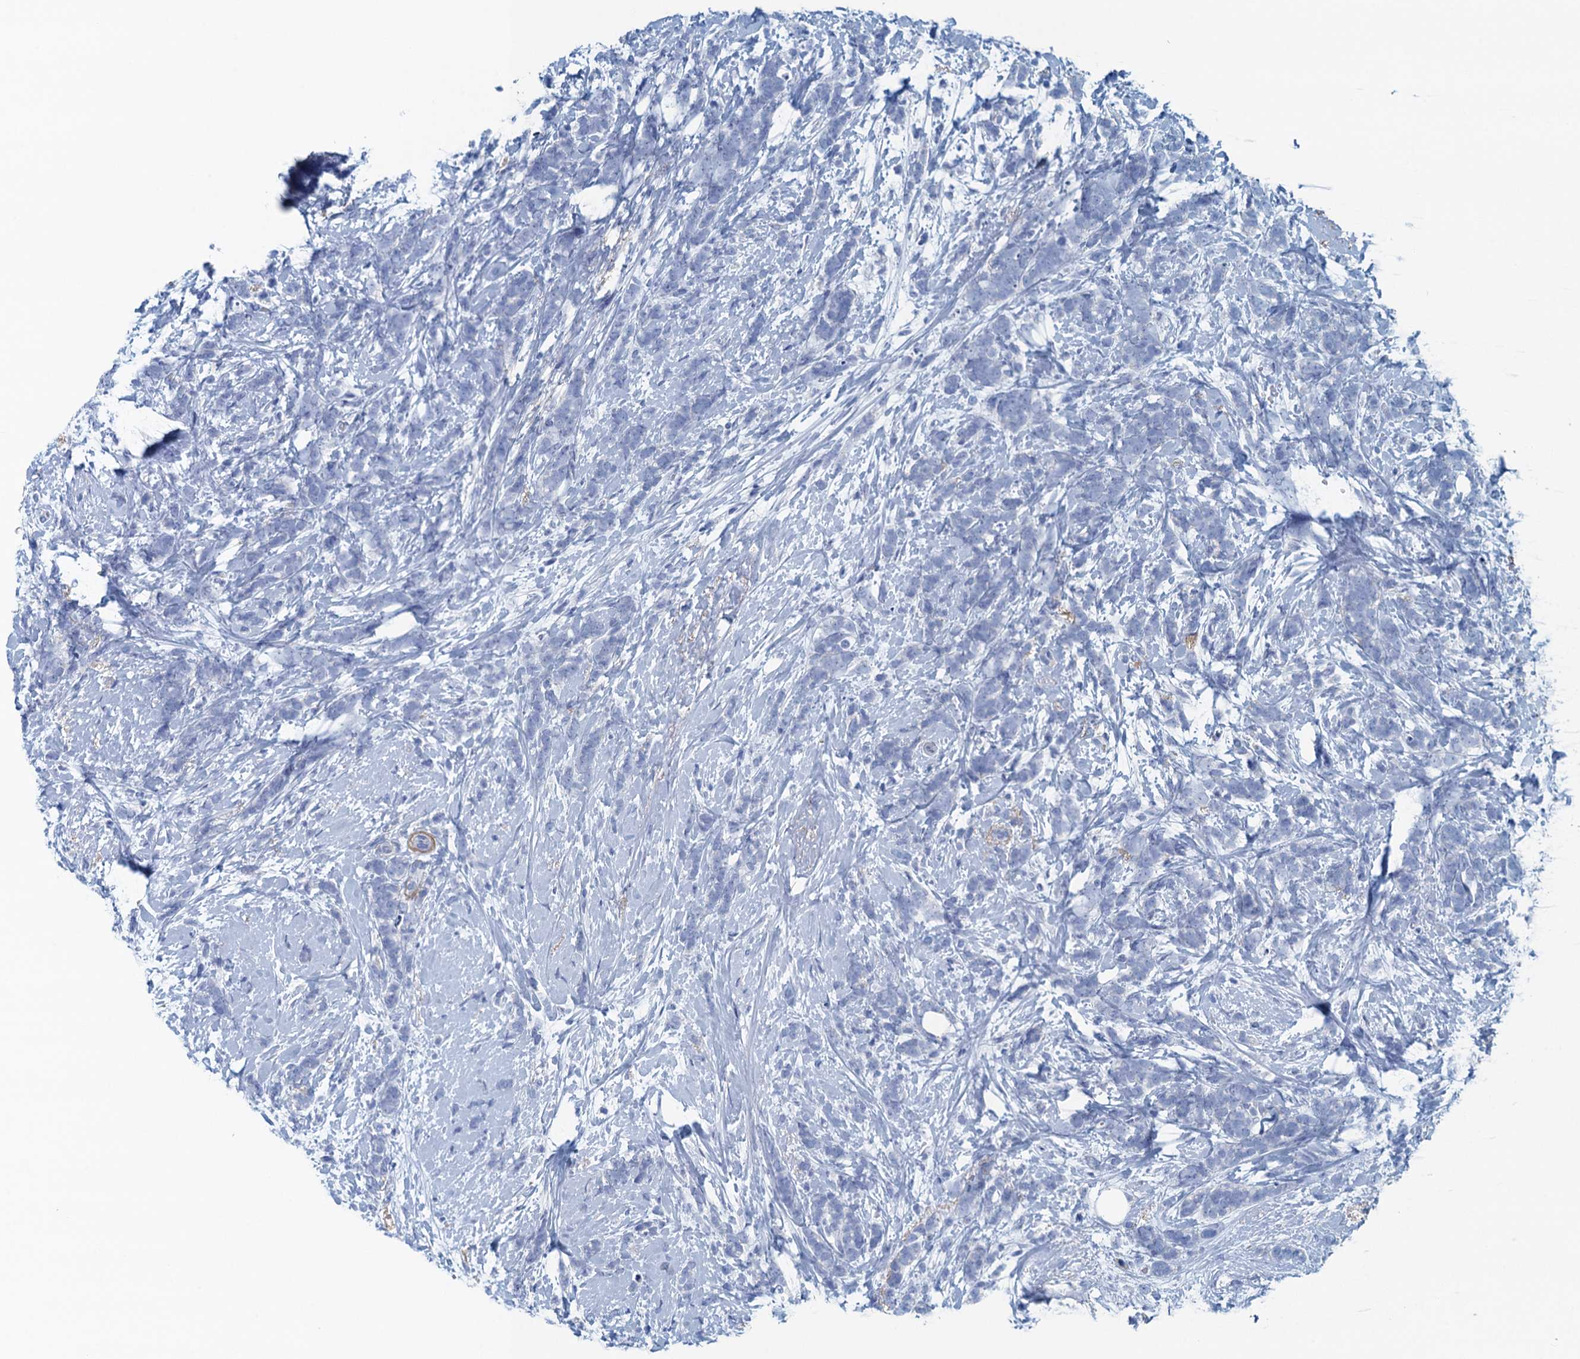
{"staining": {"intensity": "negative", "quantity": "none", "location": "none"}, "tissue": "breast cancer", "cell_type": "Tumor cells", "image_type": "cancer", "snomed": [{"axis": "morphology", "description": "Lobular carcinoma"}, {"axis": "topography", "description": "Breast"}], "caption": "Immunohistochemistry photomicrograph of lobular carcinoma (breast) stained for a protein (brown), which demonstrates no staining in tumor cells. Nuclei are stained in blue.", "gene": "C10orf88", "patient": {"sex": "female", "age": 58}}